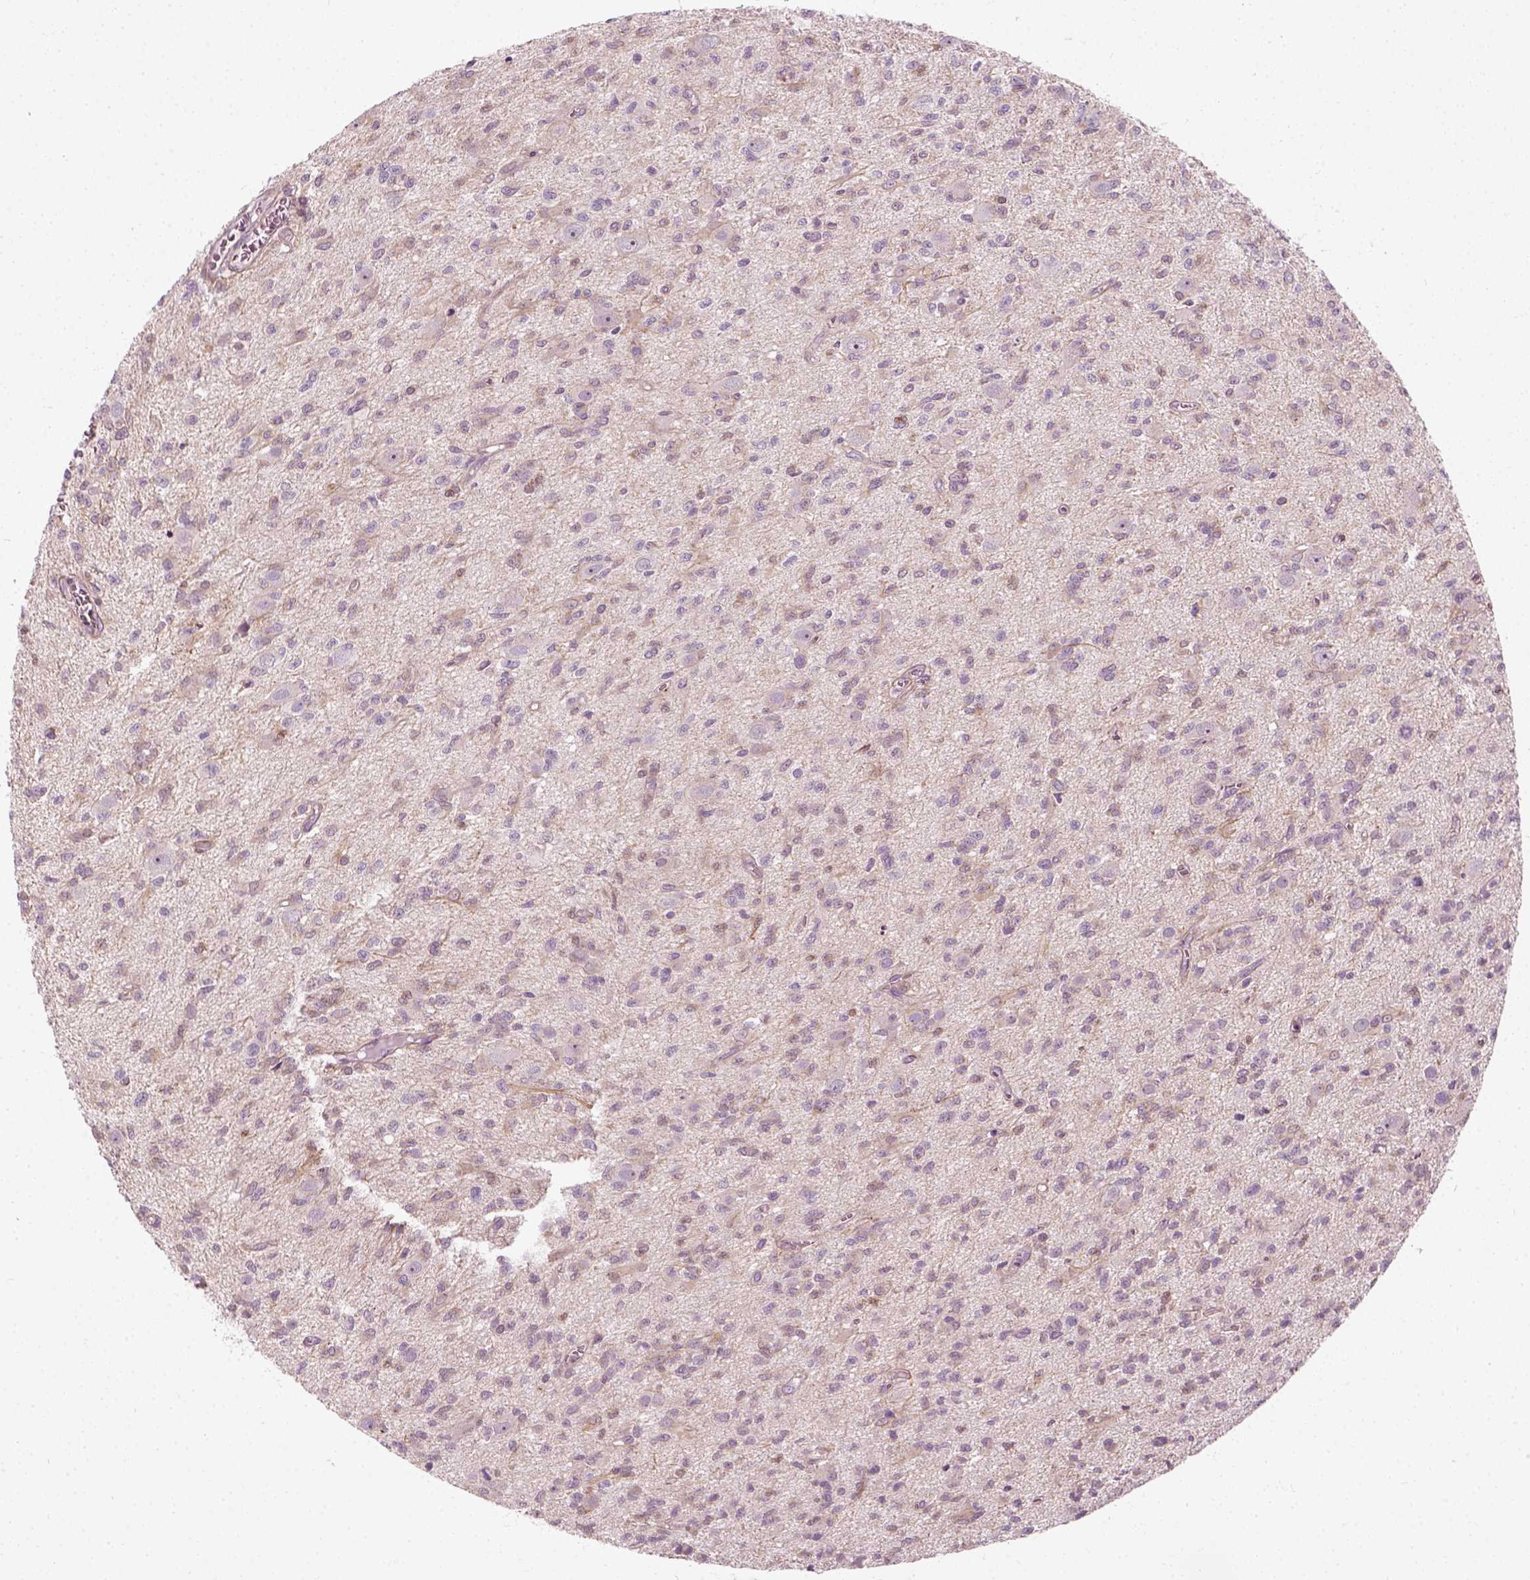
{"staining": {"intensity": "negative", "quantity": "none", "location": "none"}, "tissue": "glioma", "cell_type": "Tumor cells", "image_type": "cancer", "snomed": [{"axis": "morphology", "description": "Glioma, malignant, Low grade"}, {"axis": "topography", "description": "Brain"}], "caption": "A photomicrograph of malignant low-grade glioma stained for a protein exhibits no brown staining in tumor cells.", "gene": "DNASE1L1", "patient": {"sex": "male", "age": 64}}